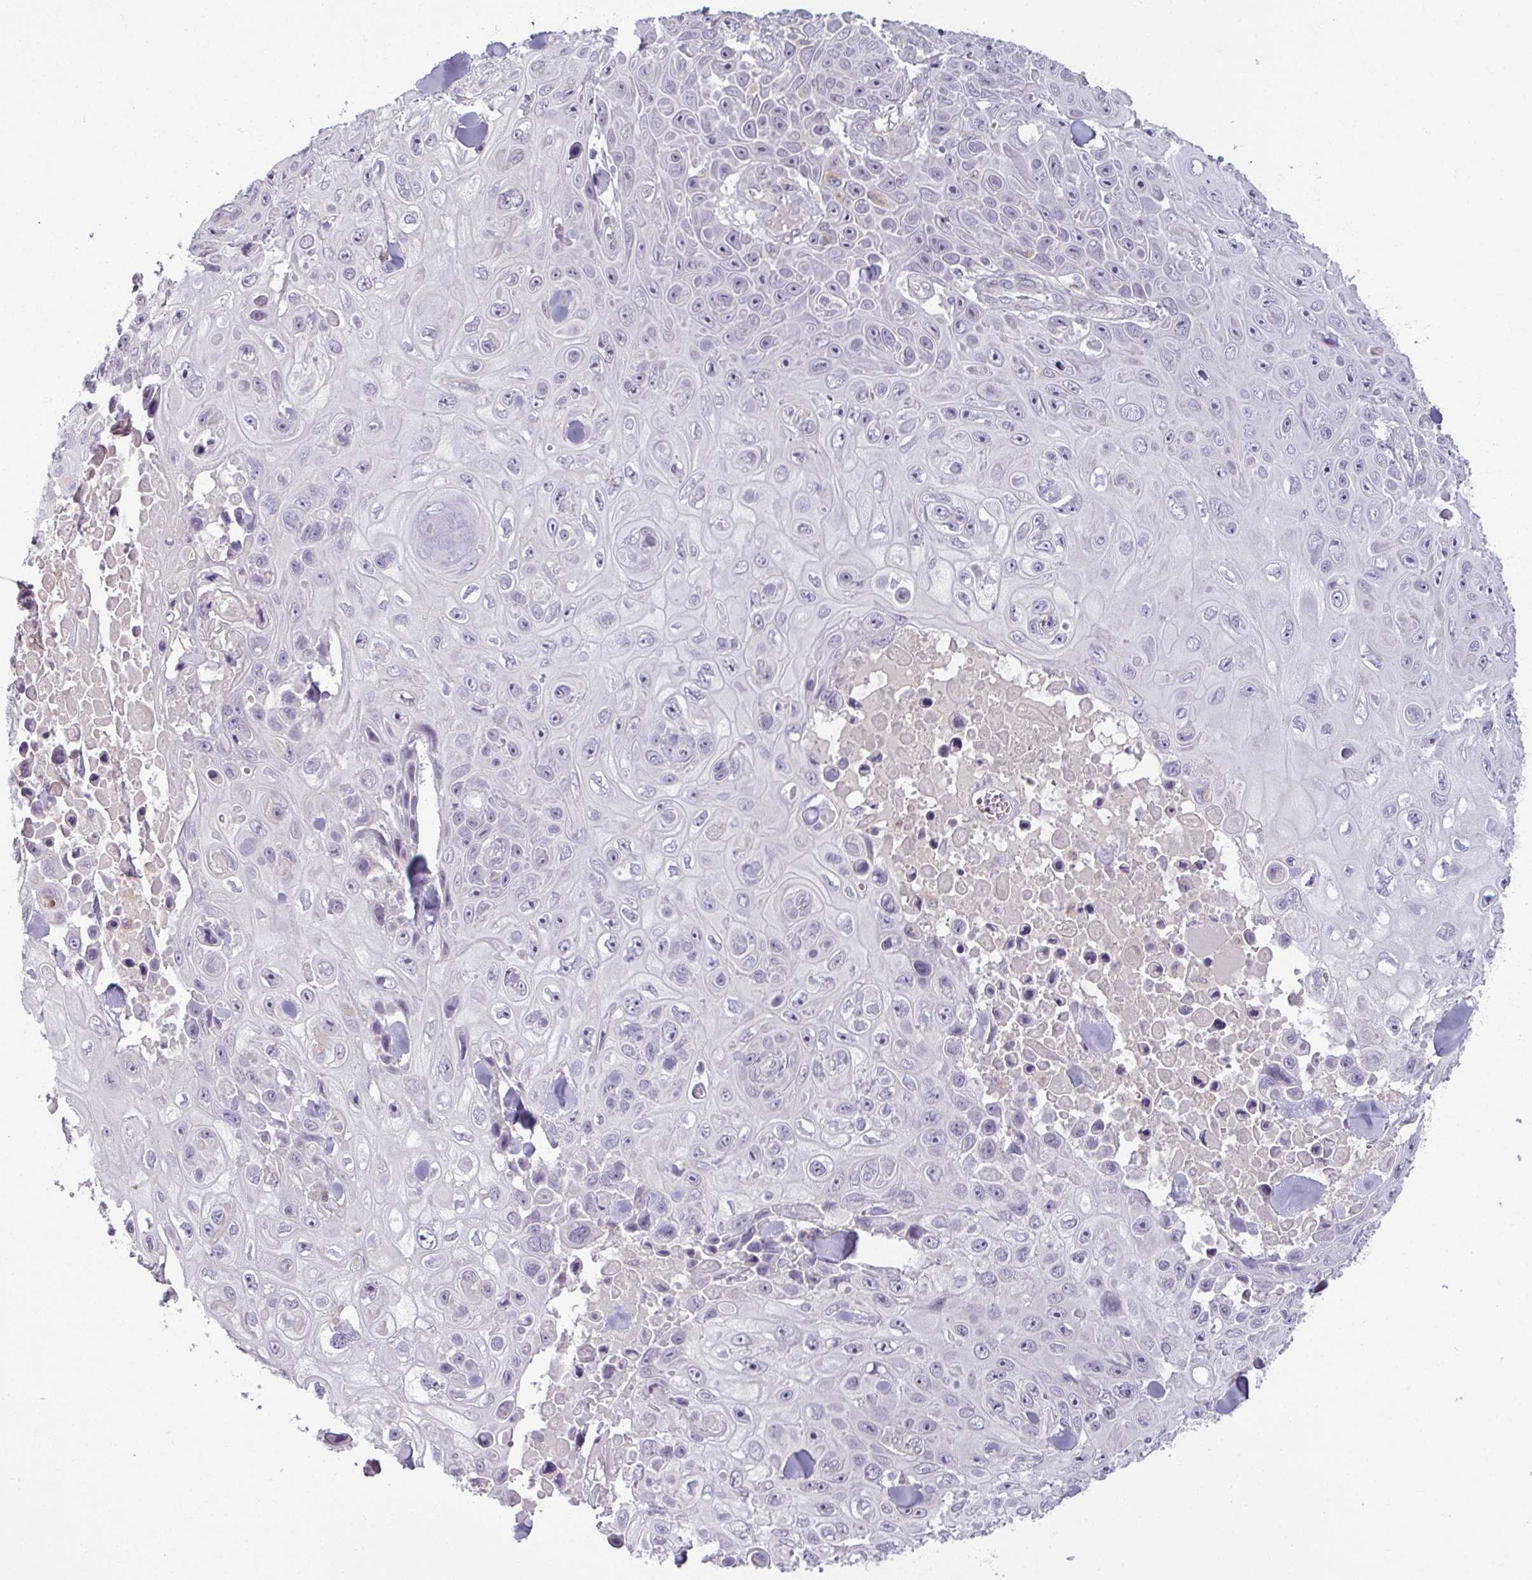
{"staining": {"intensity": "negative", "quantity": "none", "location": "none"}, "tissue": "skin cancer", "cell_type": "Tumor cells", "image_type": "cancer", "snomed": [{"axis": "morphology", "description": "Squamous cell carcinoma, NOS"}, {"axis": "topography", "description": "Skin"}], "caption": "Squamous cell carcinoma (skin) stained for a protein using IHC reveals no positivity tumor cells.", "gene": "UVSSA", "patient": {"sex": "male", "age": 82}}